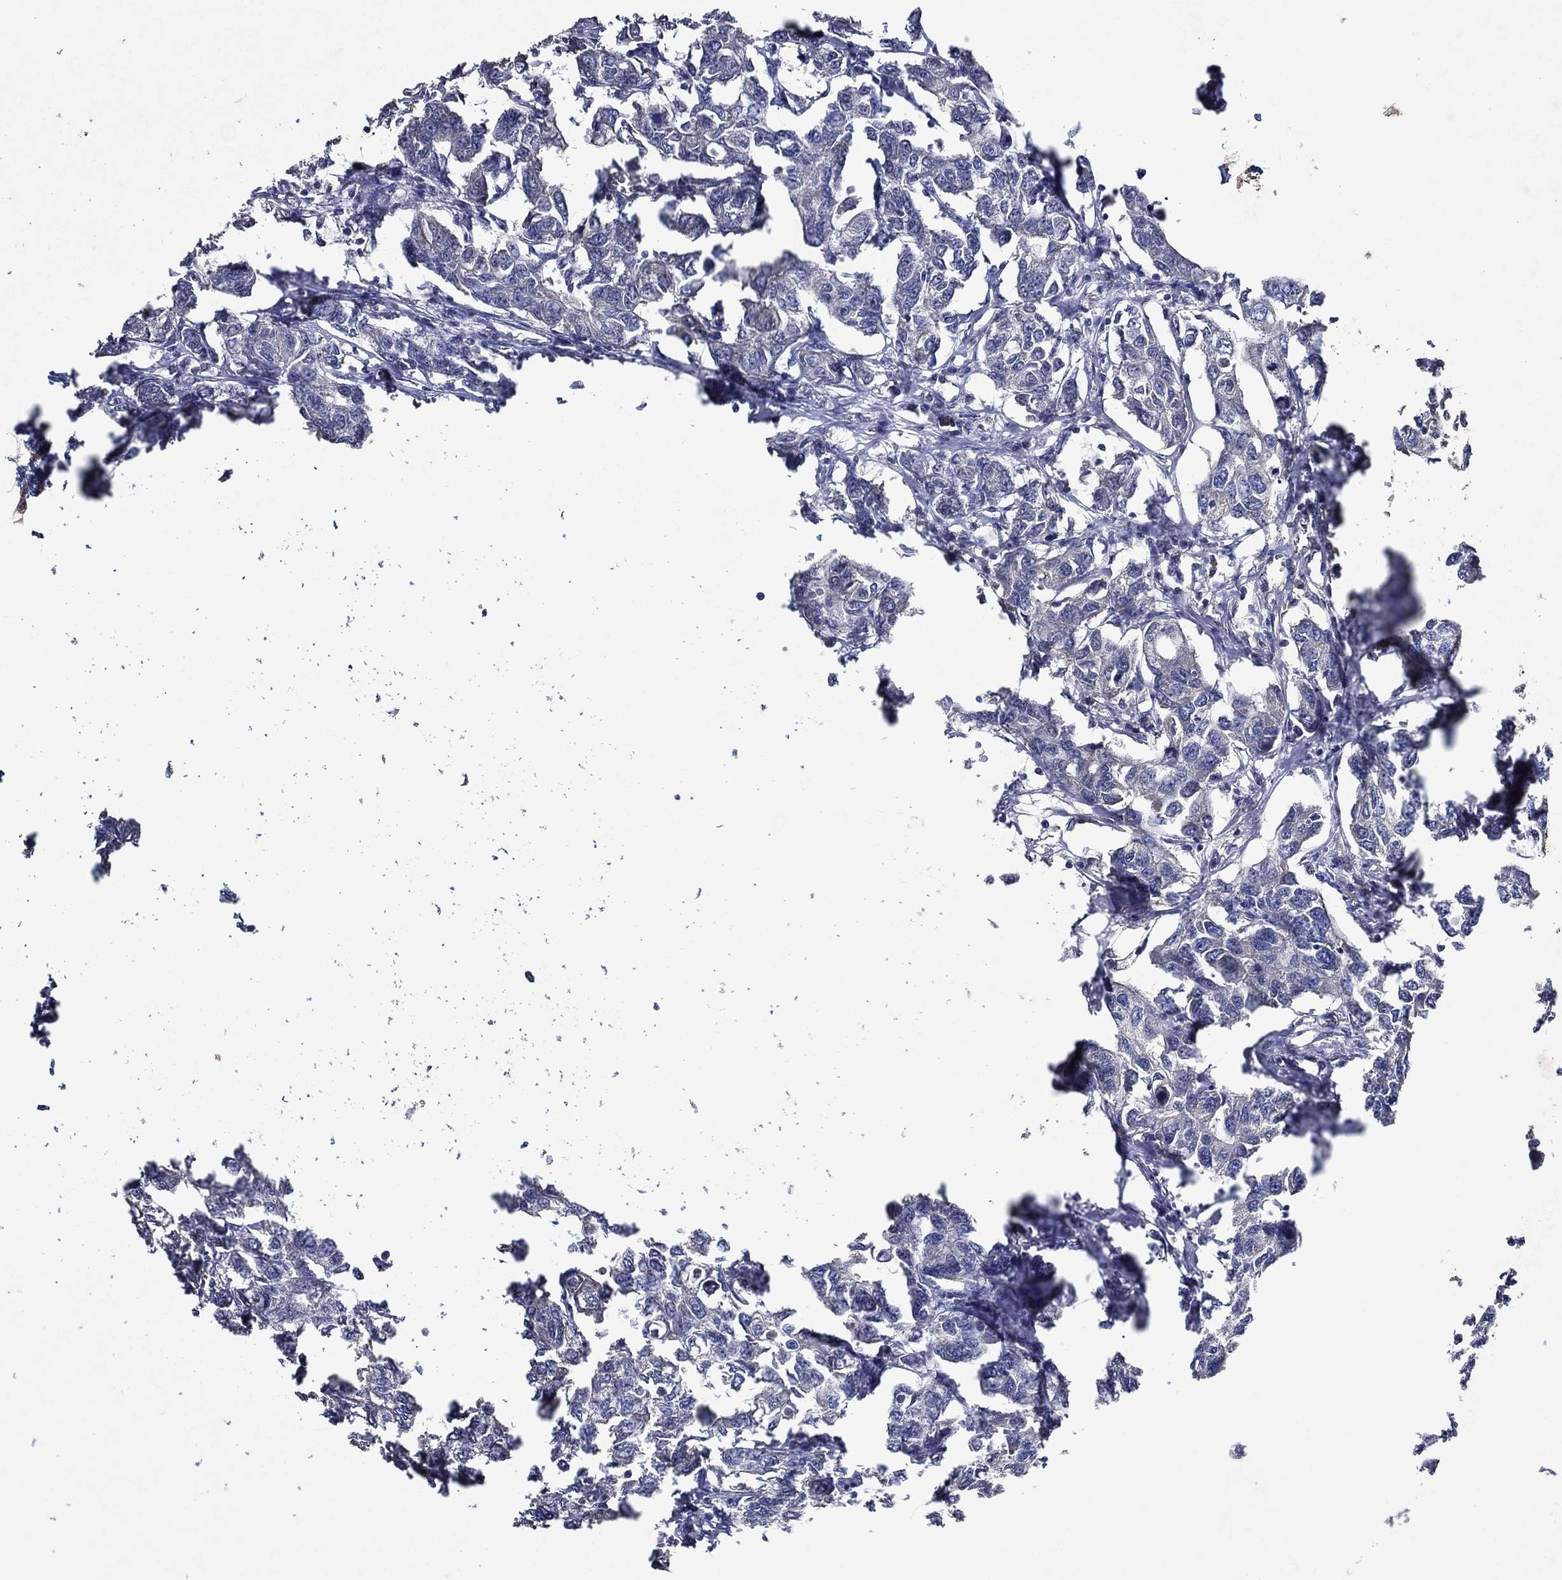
{"staining": {"intensity": "negative", "quantity": "none", "location": "none"}, "tissue": "breast cancer", "cell_type": "Tumor cells", "image_type": "cancer", "snomed": [{"axis": "morphology", "description": "Duct carcinoma"}, {"axis": "topography", "description": "Breast"}], "caption": "Breast cancer stained for a protein using immunohistochemistry reveals no staining tumor cells.", "gene": "HAP1", "patient": {"sex": "female", "age": 88}}